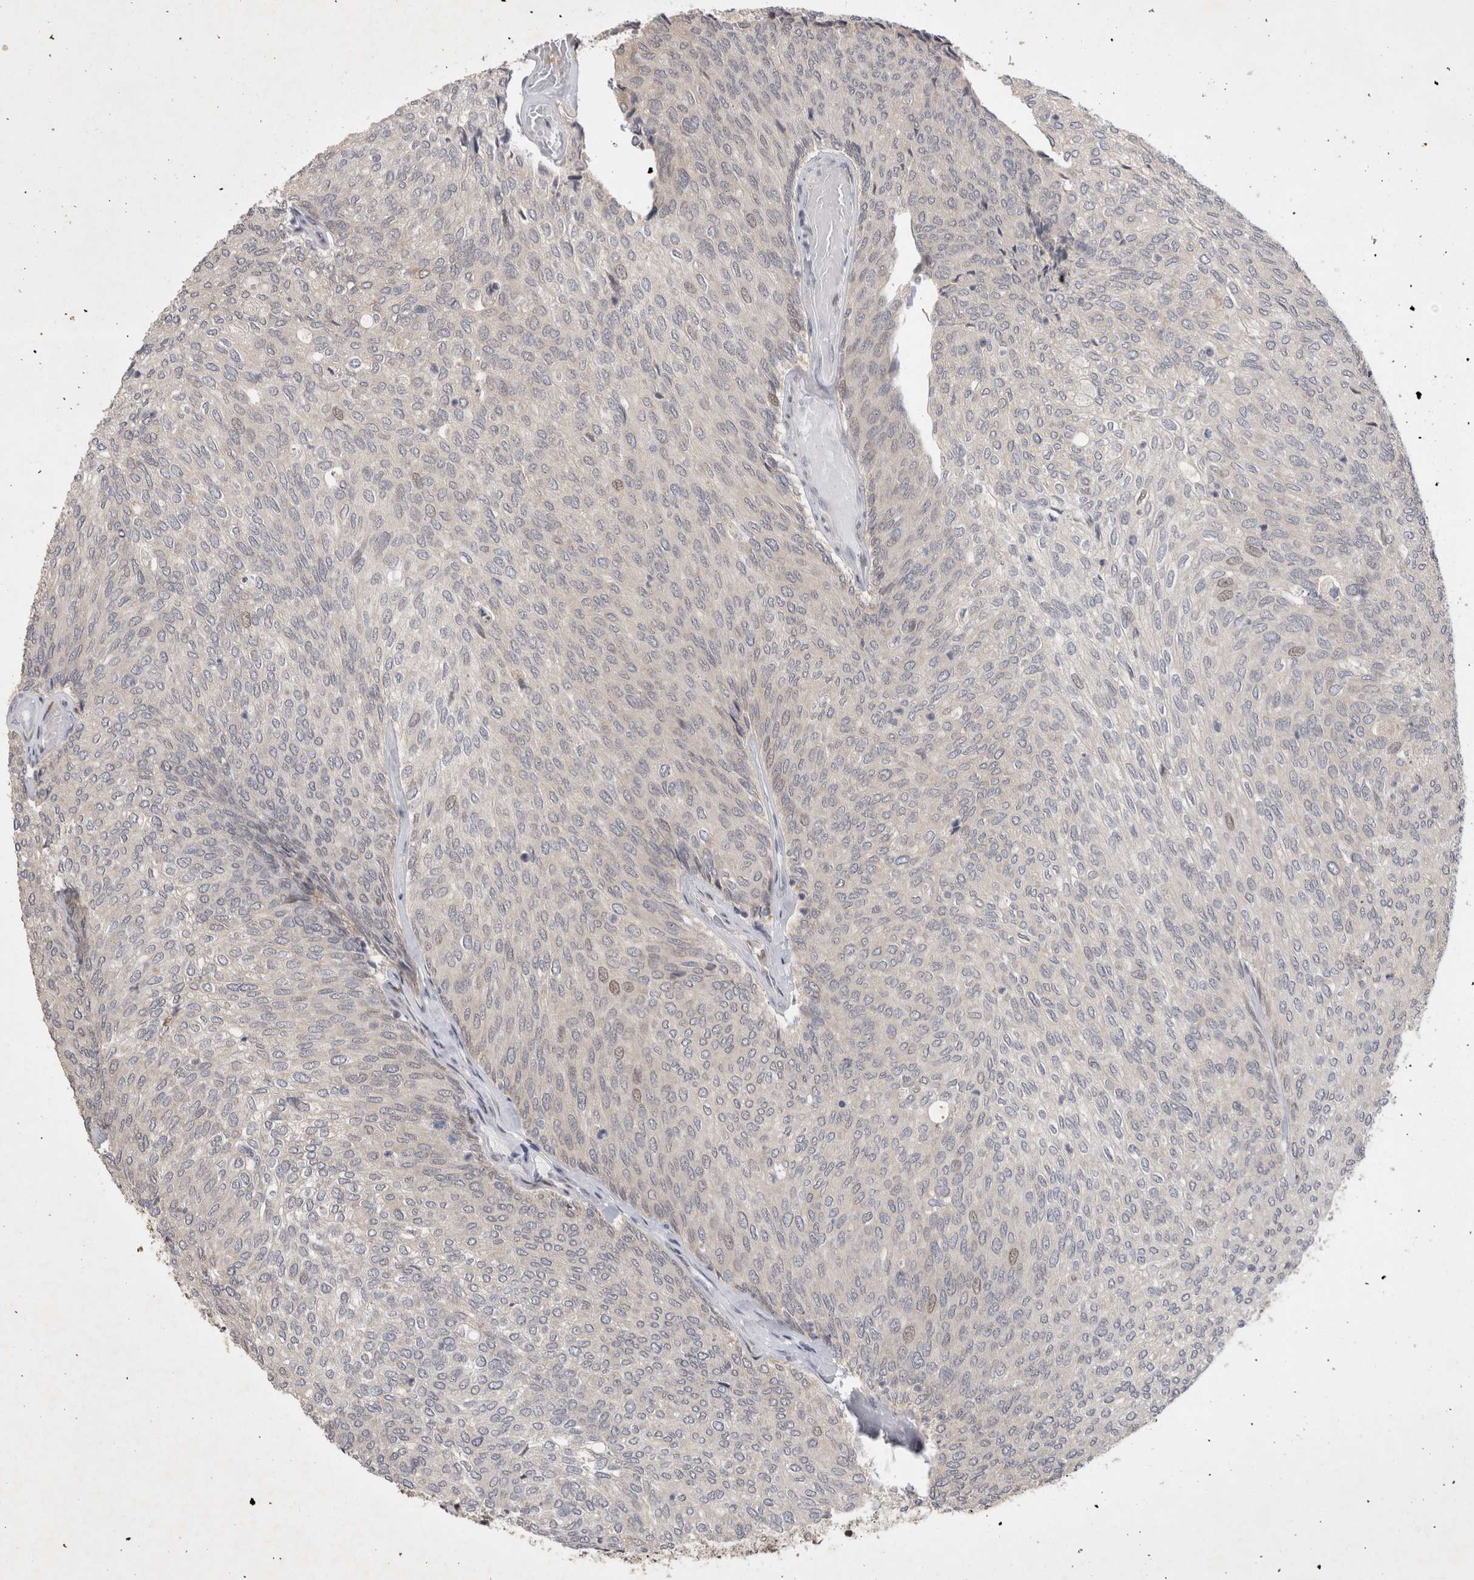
{"staining": {"intensity": "negative", "quantity": "none", "location": "none"}, "tissue": "urothelial cancer", "cell_type": "Tumor cells", "image_type": "cancer", "snomed": [{"axis": "morphology", "description": "Urothelial carcinoma, Low grade"}, {"axis": "topography", "description": "Urinary bladder"}], "caption": "Immunohistochemistry photomicrograph of neoplastic tissue: urothelial carcinoma (low-grade) stained with DAB demonstrates no significant protein expression in tumor cells.", "gene": "C8orf58", "patient": {"sex": "female", "age": 79}}